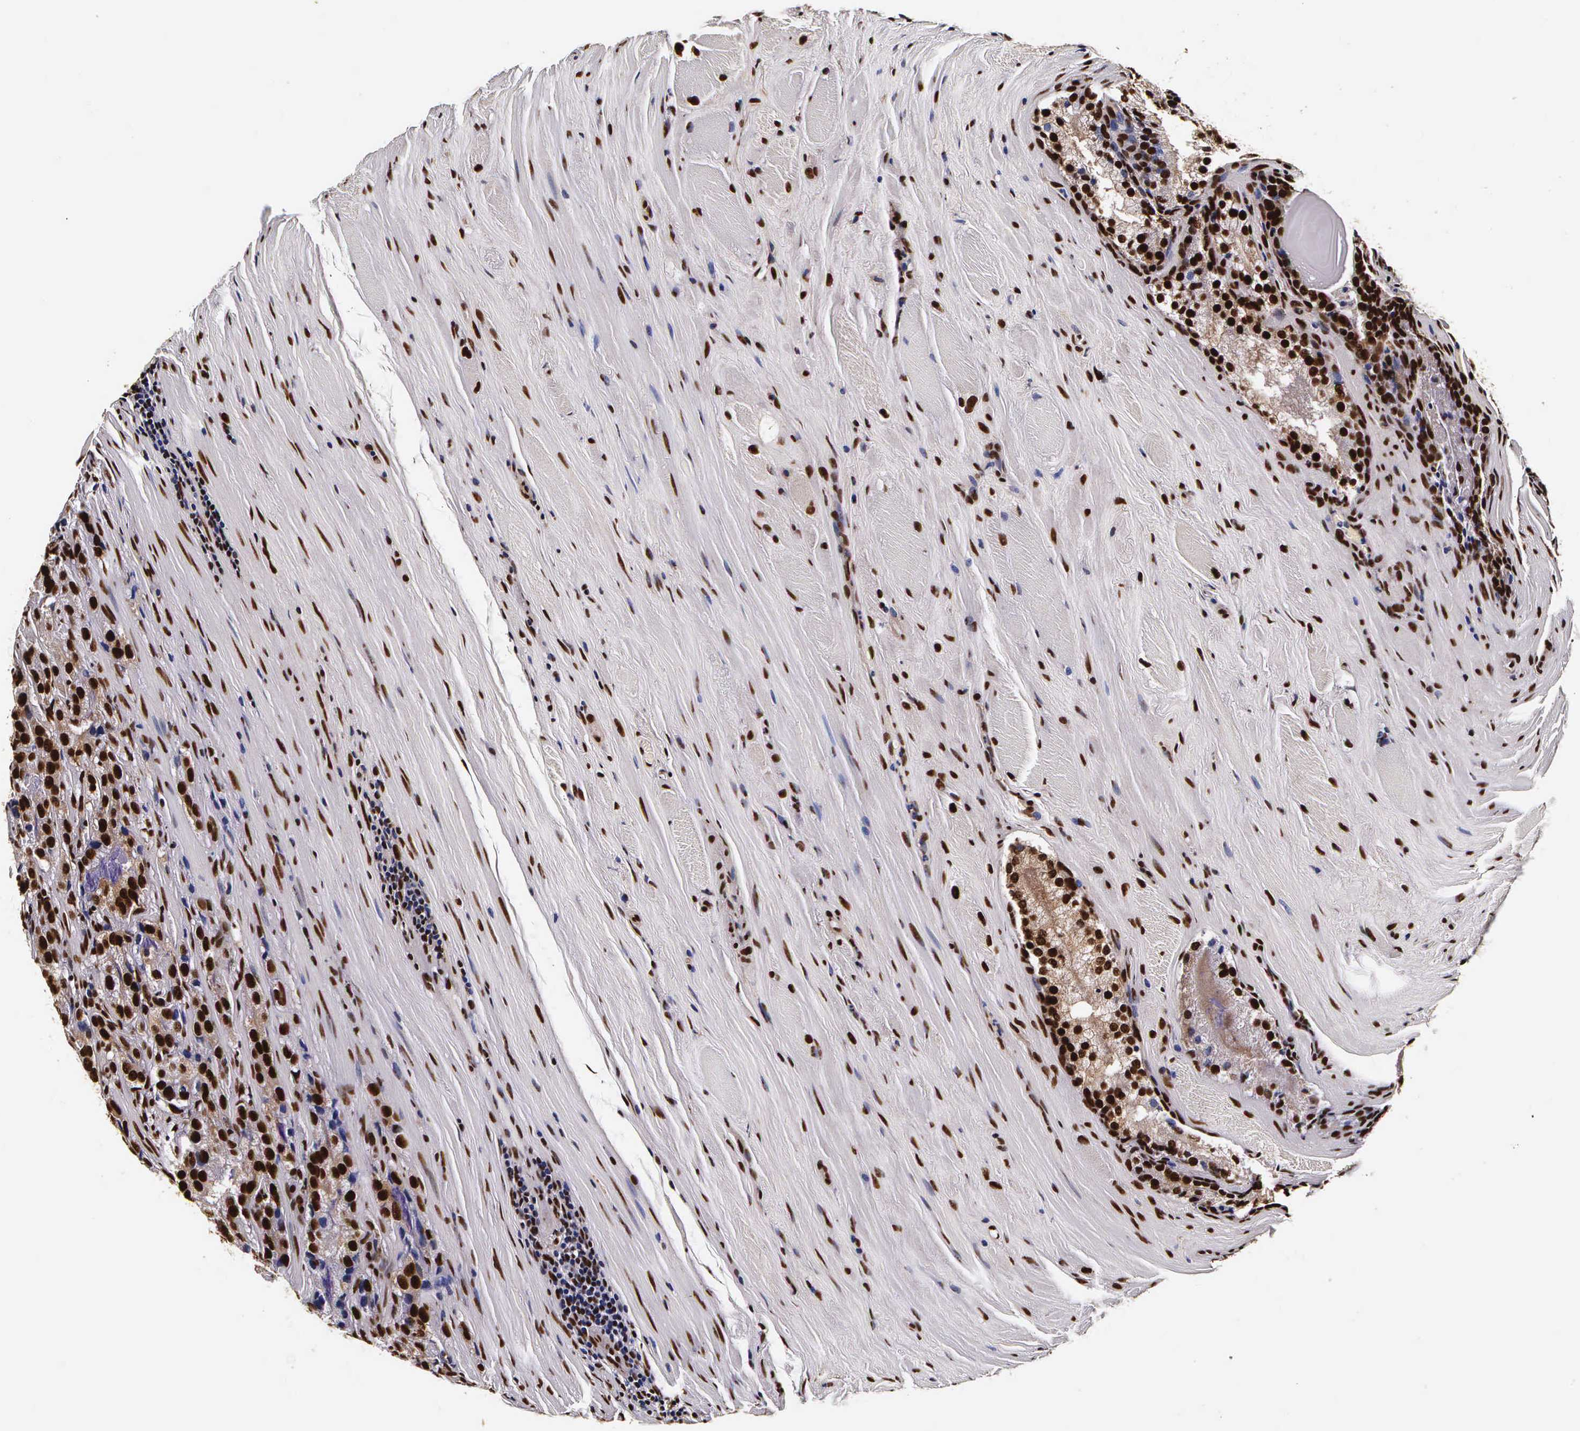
{"staining": {"intensity": "strong", "quantity": "25%-75%", "location": "nuclear"}, "tissue": "prostate cancer", "cell_type": "Tumor cells", "image_type": "cancer", "snomed": [{"axis": "morphology", "description": "Adenocarcinoma, Medium grade"}, {"axis": "topography", "description": "Prostate"}], "caption": "IHC (DAB) staining of human prostate medium-grade adenocarcinoma demonstrates strong nuclear protein staining in approximately 25%-75% of tumor cells.", "gene": "PABPN1", "patient": {"sex": "male", "age": 72}}